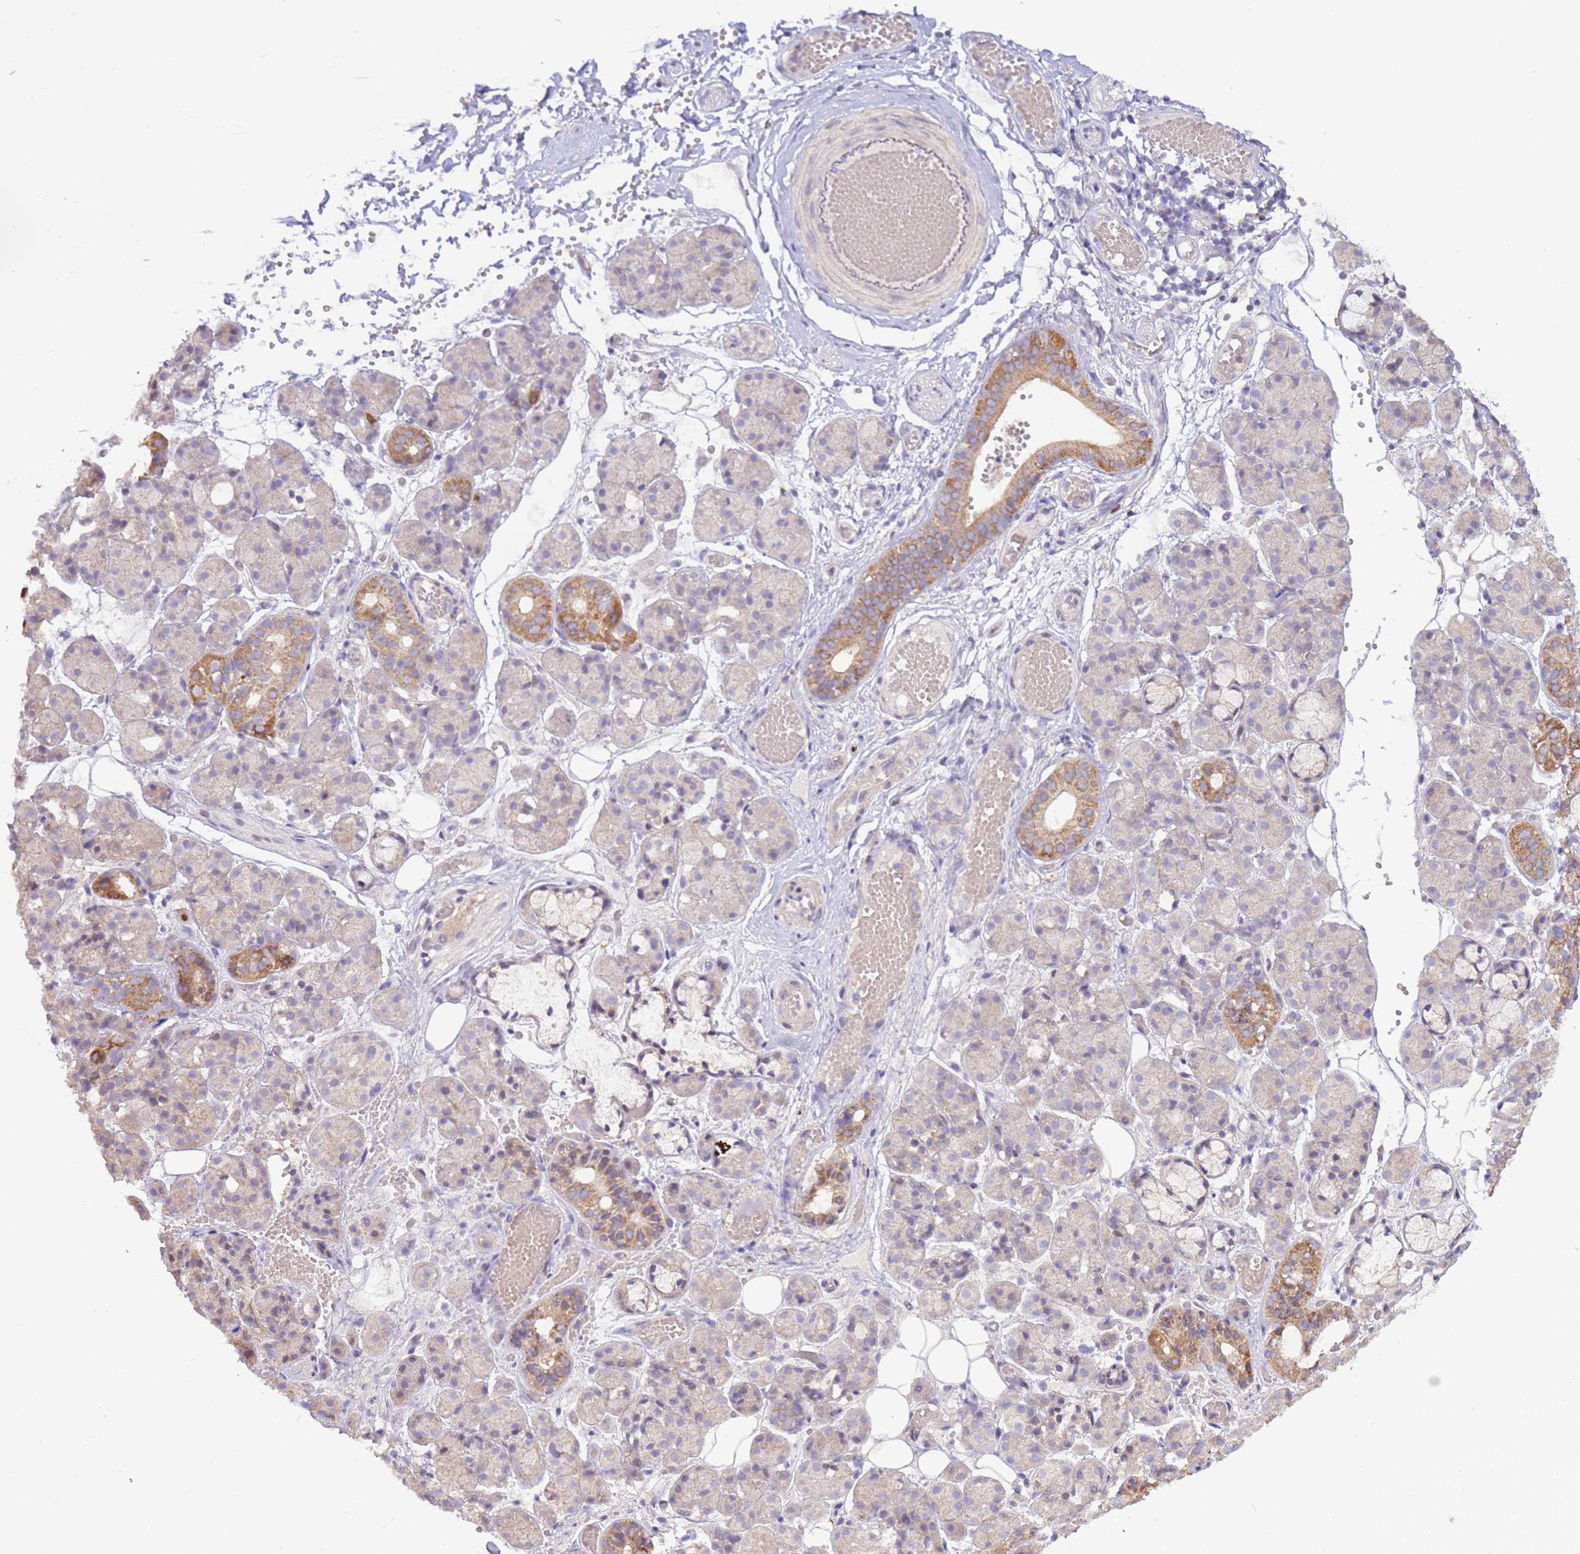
{"staining": {"intensity": "moderate", "quantity": "<25%", "location": "cytoplasmic/membranous"}, "tissue": "salivary gland", "cell_type": "Glandular cells", "image_type": "normal", "snomed": [{"axis": "morphology", "description": "Normal tissue, NOS"}, {"axis": "topography", "description": "Salivary gland"}], "caption": "Immunohistochemical staining of benign salivary gland shows moderate cytoplasmic/membranous protein positivity in about <25% of glandular cells. The protein is stained brown, and the nuclei are stained in blue (DAB (3,3'-diaminobenzidine) IHC with brightfield microscopy, high magnification).", "gene": "EVA1B", "patient": {"sex": "male", "age": 63}}